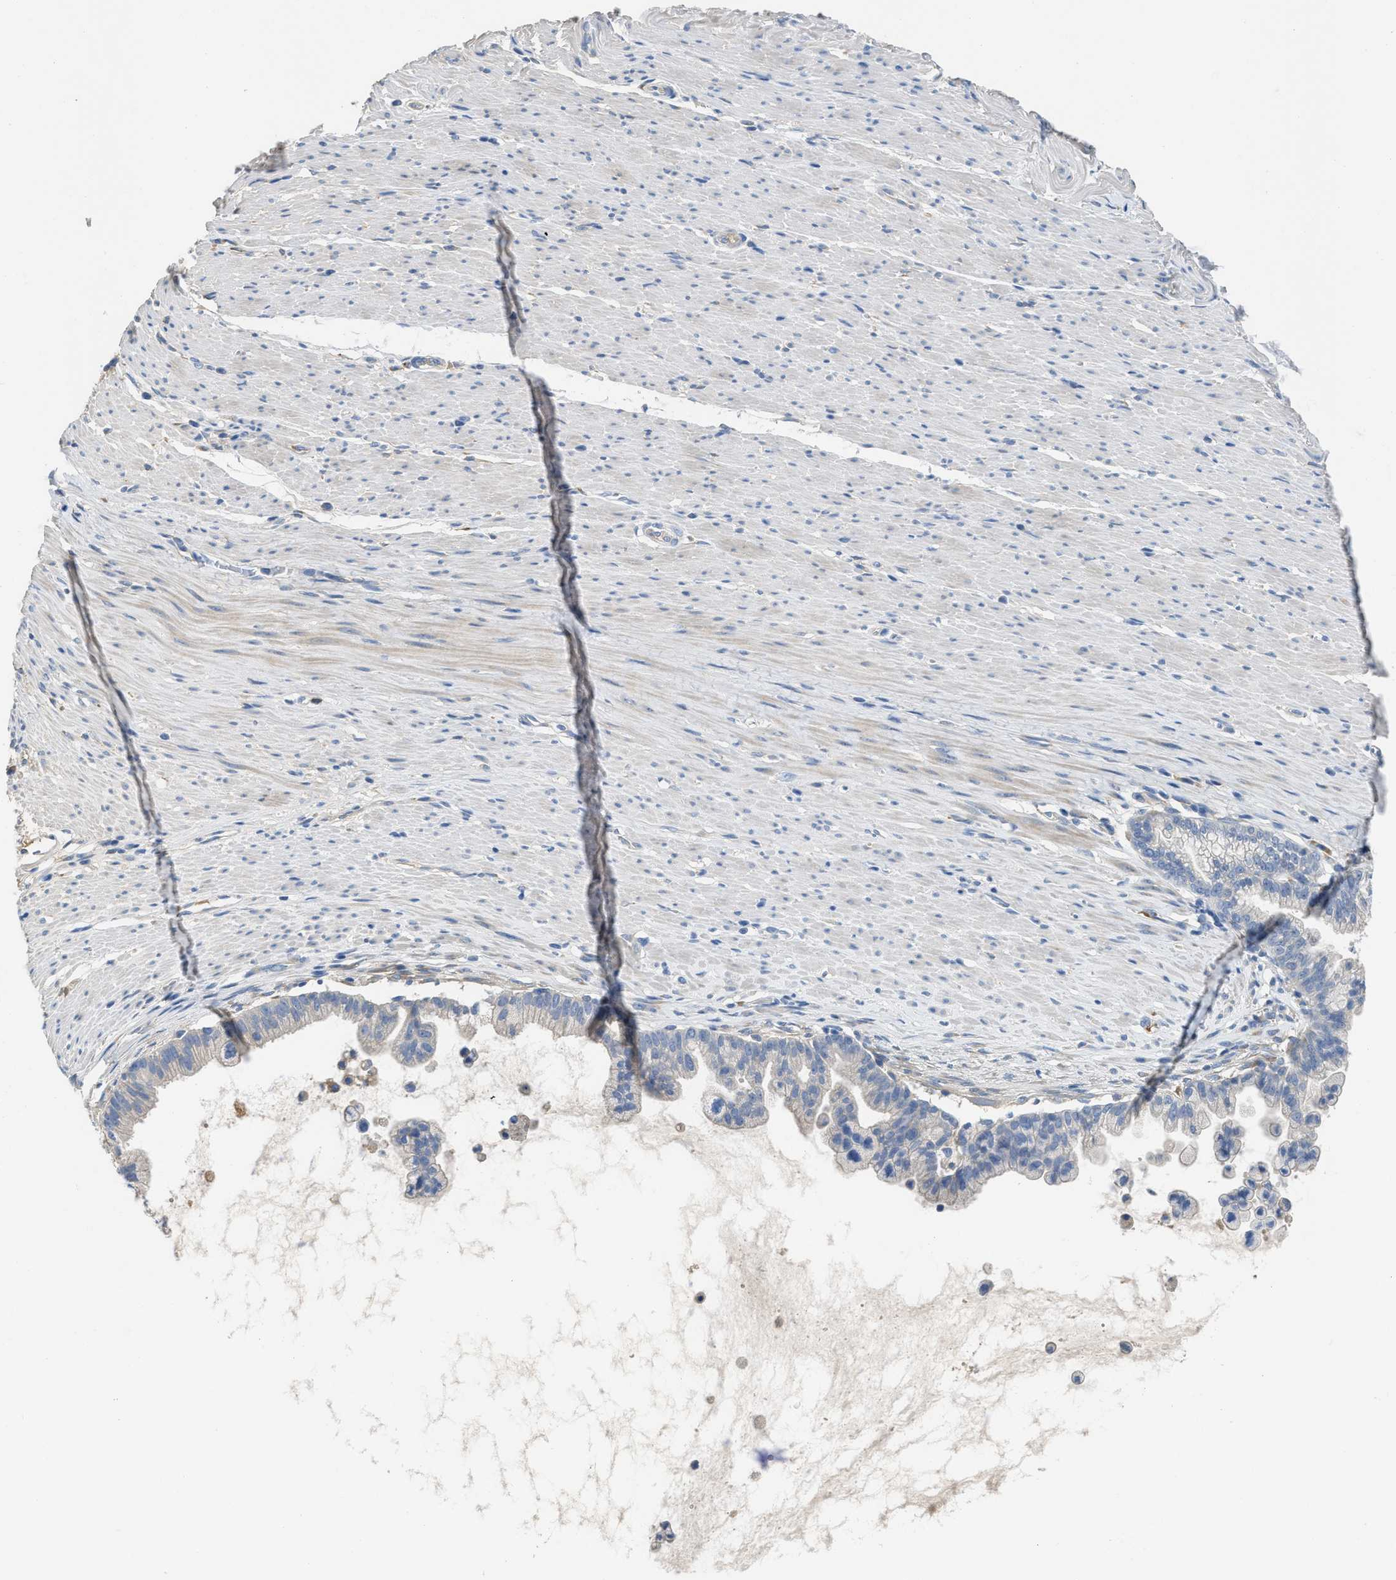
{"staining": {"intensity": "negative", "quantity": "none", "location": "none"}, "tissue": "pancreatic cancer", "cell_type": "Tumor cells", "image_type": "cancer", "snomed": [{"axis": "morphology", "description": "Adenocarcinoma, NOS"}, {"axis": "topography", "description": "Pancreas"}], "caption": "Adenocarcinoma (pancreatic) stained for a protein using immunohistochemistry (IHC) exhibits no staining tumor cells.", "gene": "C1S", "patient": {"sex": "male", "age": 69}}